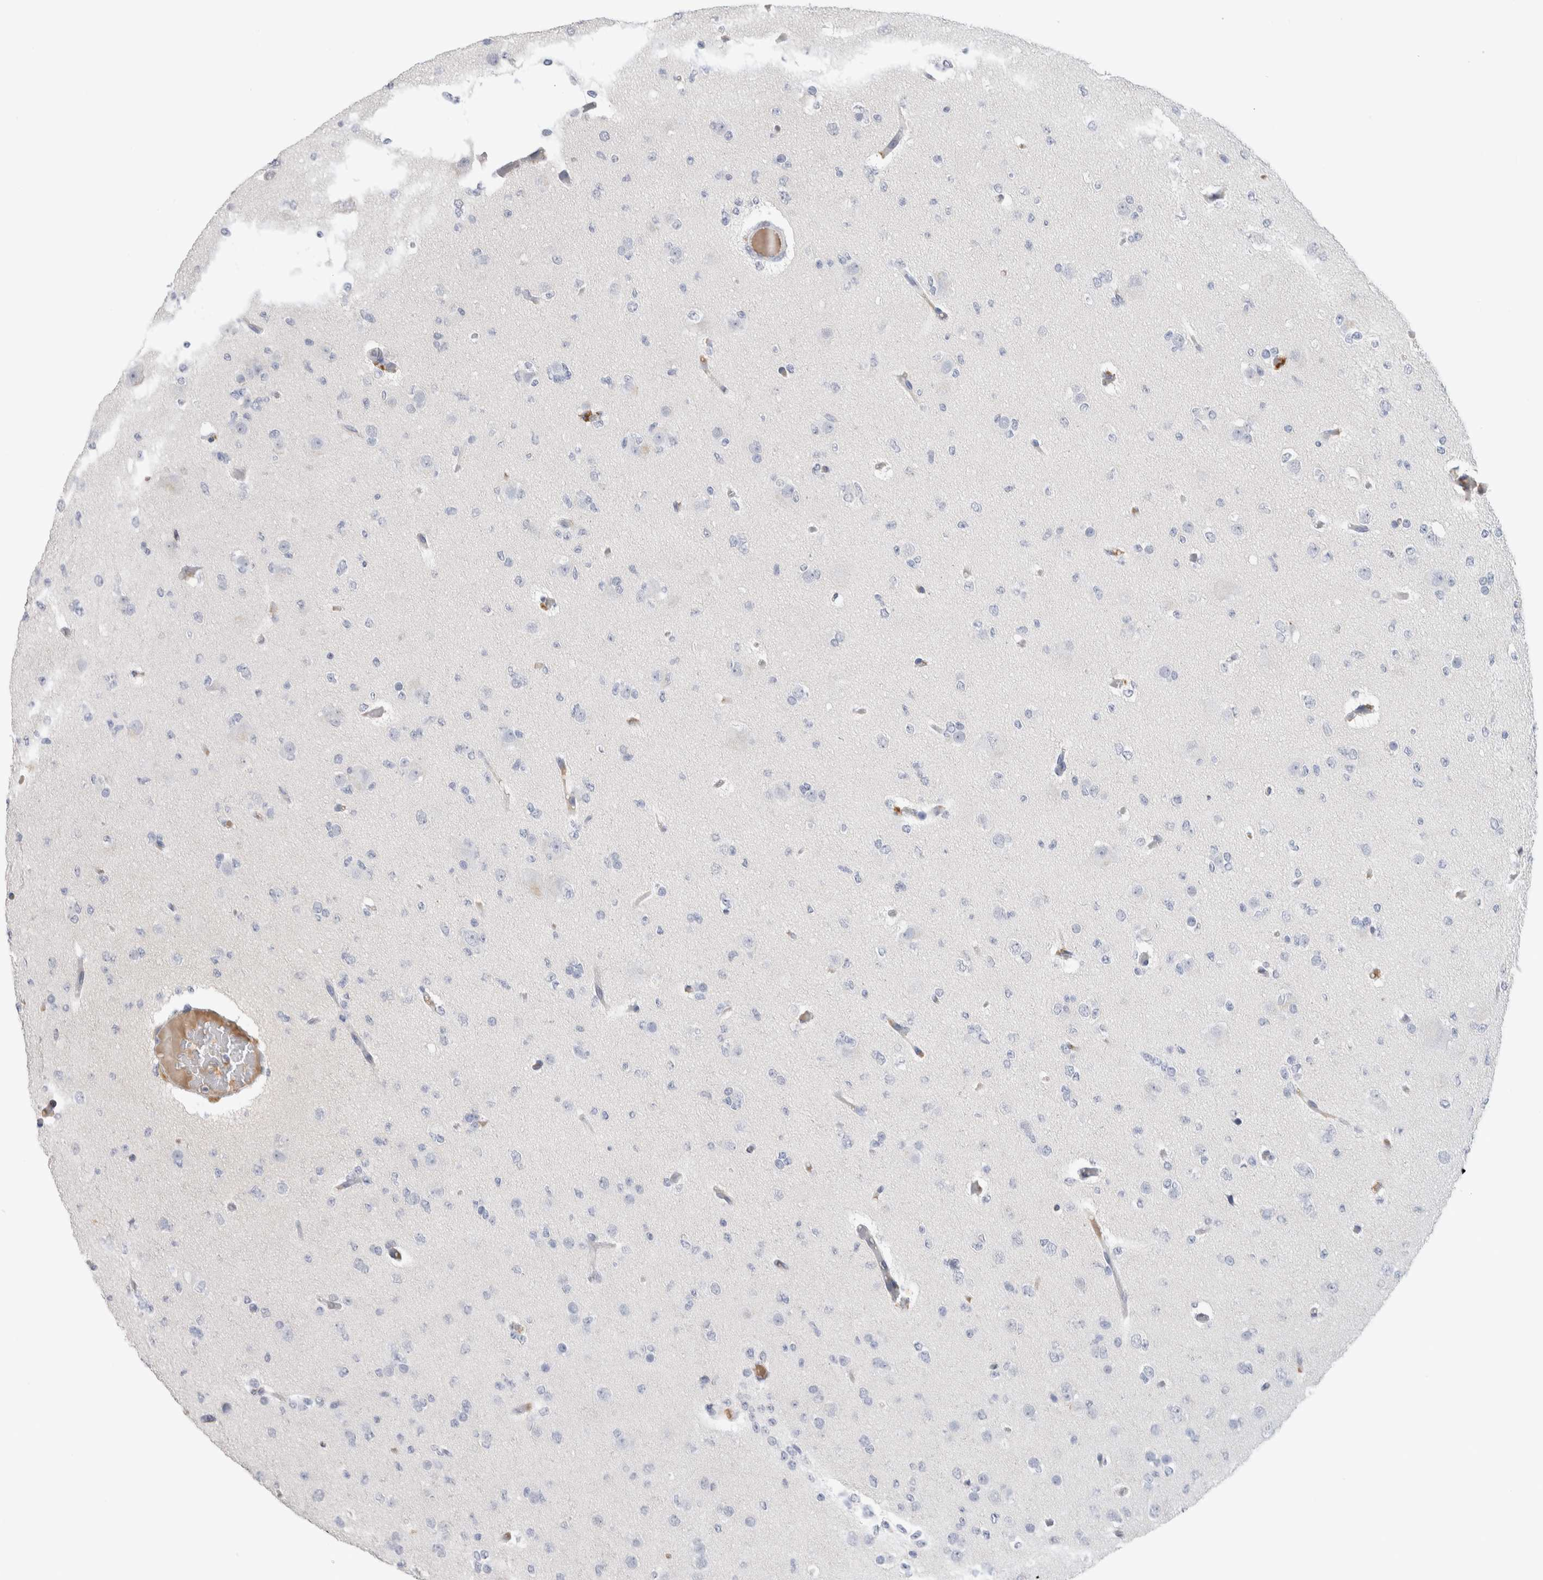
{"staining": {"intensity": "negative", "quantity": "none", "location": "none"}, "tissue": "glioma", "cell_type": "Tumor cells", "image_type": "cancer", "snomed": [{"axis": "morphology", "description": "Glioma, malignant, Low grade"}, {"axis": "topography", "description": "Brain"}], "caption": "Tumor cells show no significant protein staining in low-grade glioma (malignant). Brightfield microscopy of immunohistochemistry (IHC) stained with DAB (brown) and hematoxylin (blue), captured at high magnification.", "gene": "SCGB1A1", "patient": {"sex": "female", "age": 22}}